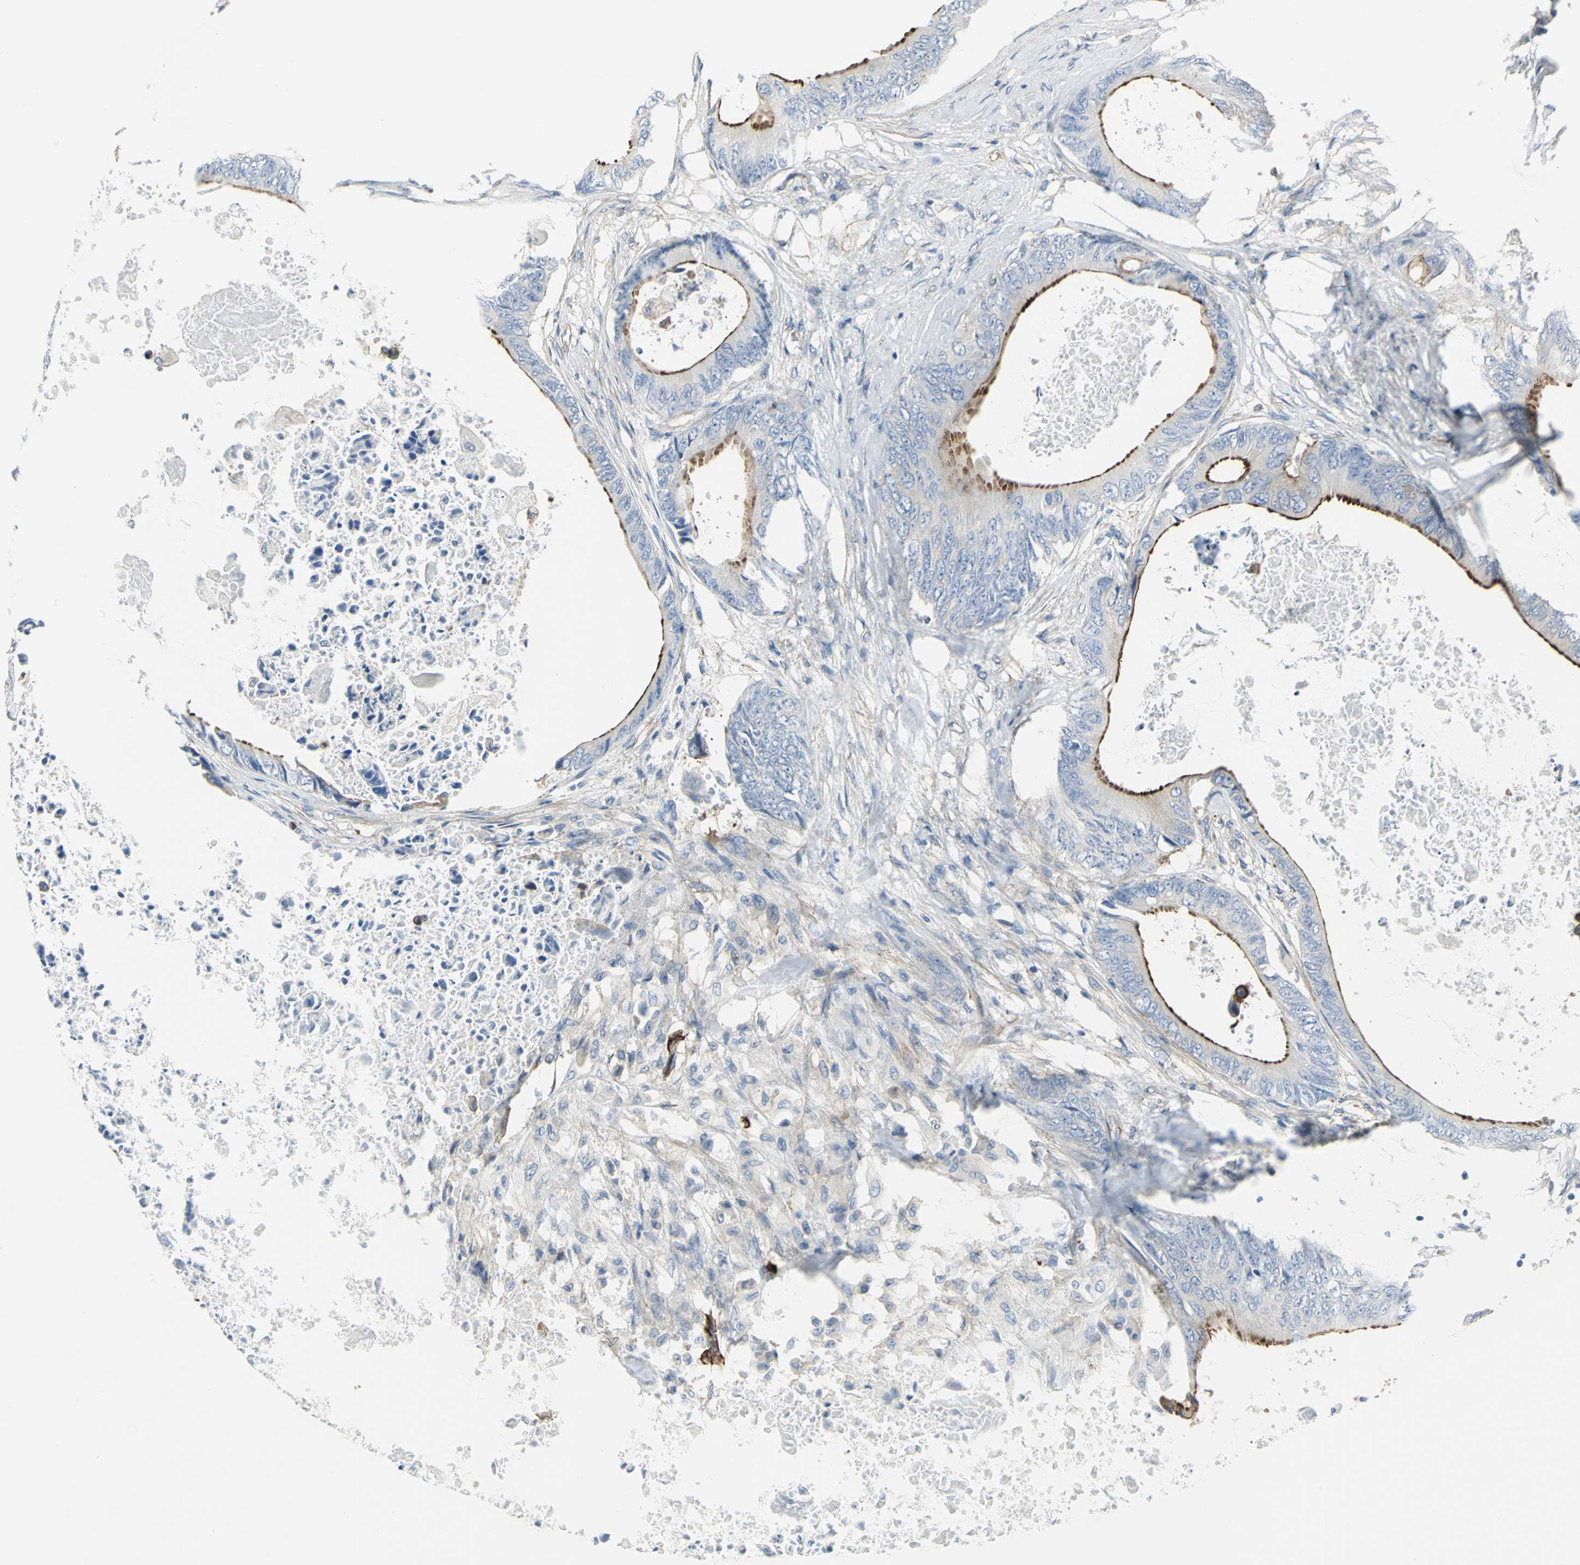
{"staining": {"intensity": "strong", "quantity": "25%-75%", "location": "cytoplasmic/membranous"}, "tissue": "colorectal cancer", "cell_type": "Tumor cells", "image_type": "cancer", "snomed": [{"axis": "morphology", "description": "Normal tissue, NOS"}, {"axis": "morphology", "description": "Adenocarcinoma, NOS"}, {"axis": "topography", "description": "Rectum"}, {"axis": "topography", "description": "Peripheral nerve tissue"}], "caption": "Protein analysis of adenocarcinoma (colorectal) tissue displays strong cytoplasmic/membranous staining in about 25%-75% of tumor cells.", "gene": "FLNB", "patient": {"sex": "female", "age": 77}}